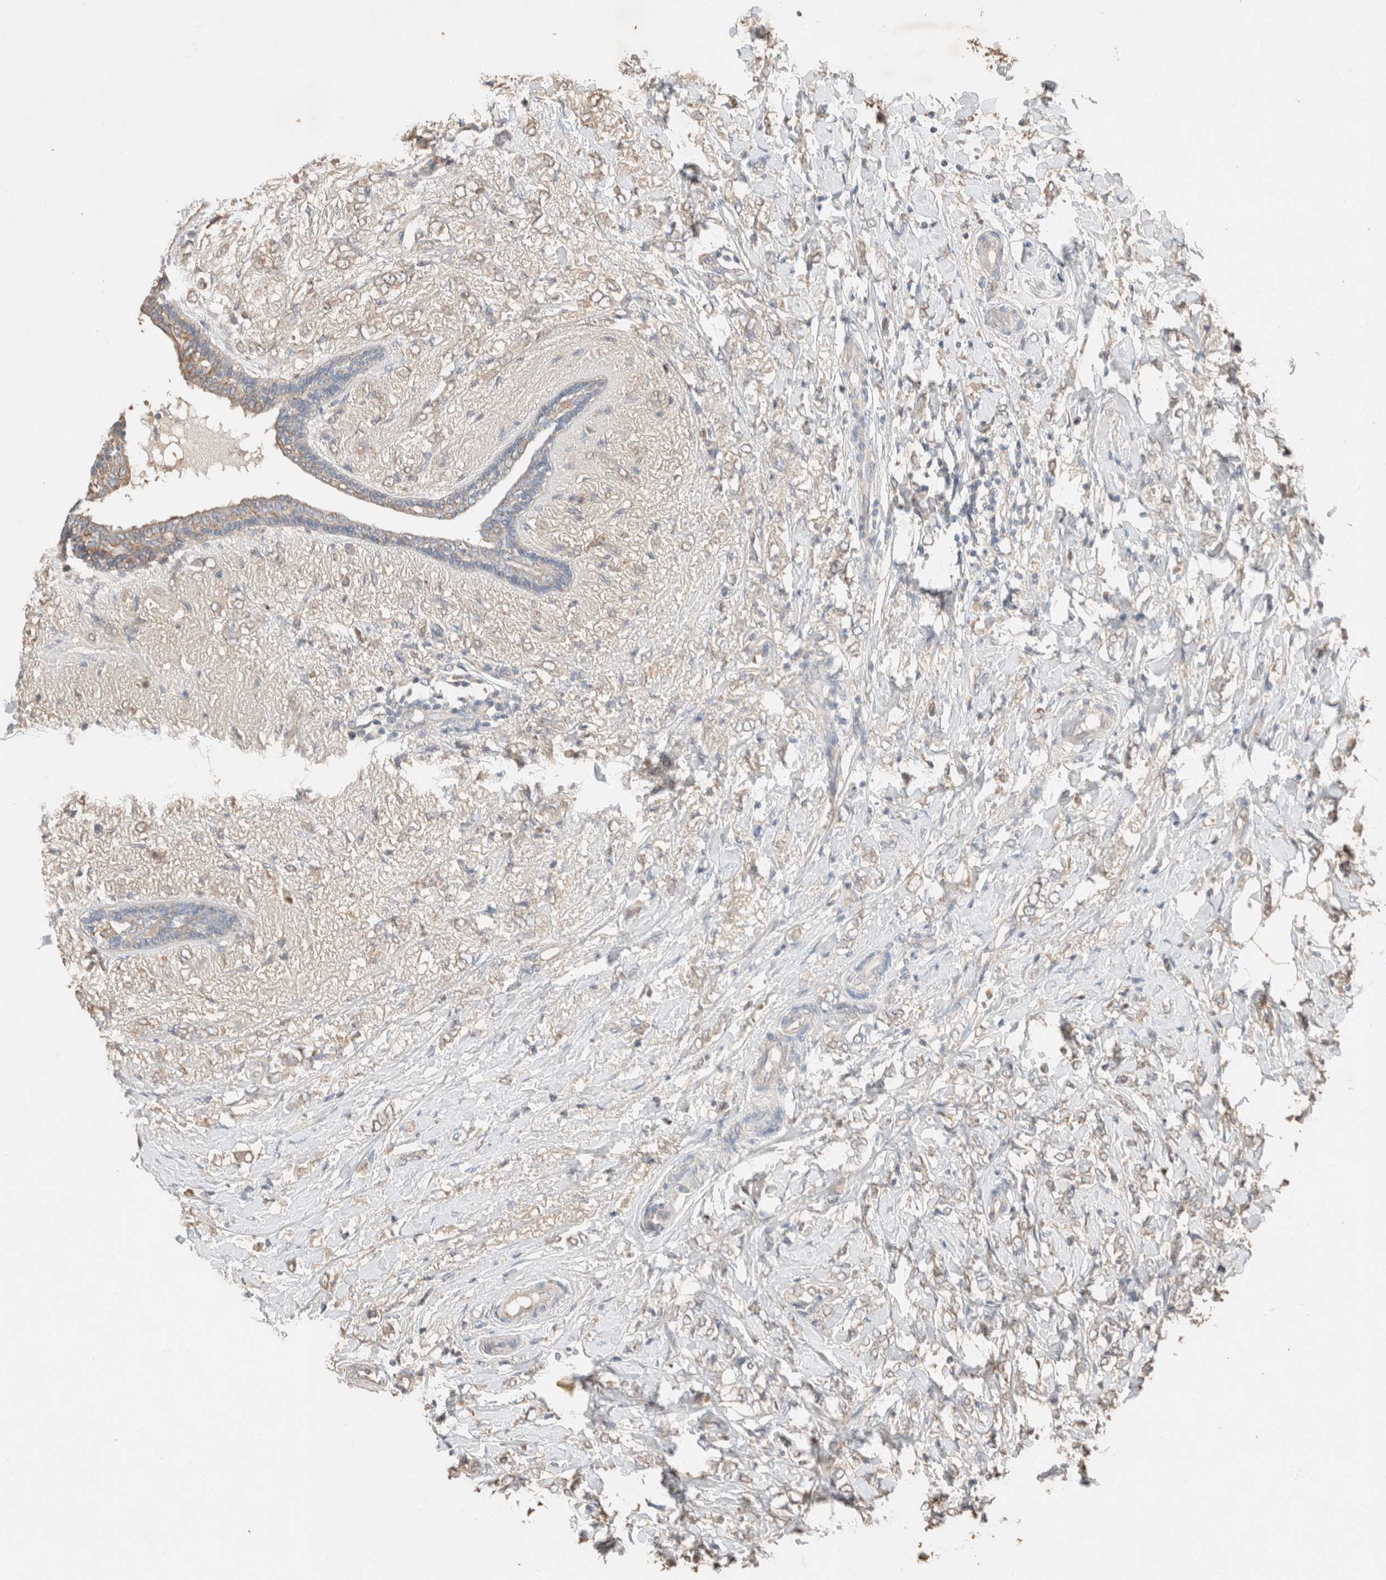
{"staining": {"intensity": "negative", "quantity": "none", "location": "none"}, "tissue": "breast cancer", "cell_type": "Tumor cells", "image_type": "cancer", "snomed": [{"axis": "morphology", "description": "Normal tissue, NOS"}, {"axis": "morphology", "description": "Lobular carcinoma"}, {"axis": "topography", "description": "Breast"}], "caption": "Human breast cancer (lobular carcinoma) stained for a protein using immunohistochemistry (IHC) exhibits no staining in tumor cells.", "gene": "TUBD1", "patient": {"sex": "female", "age": 47}}